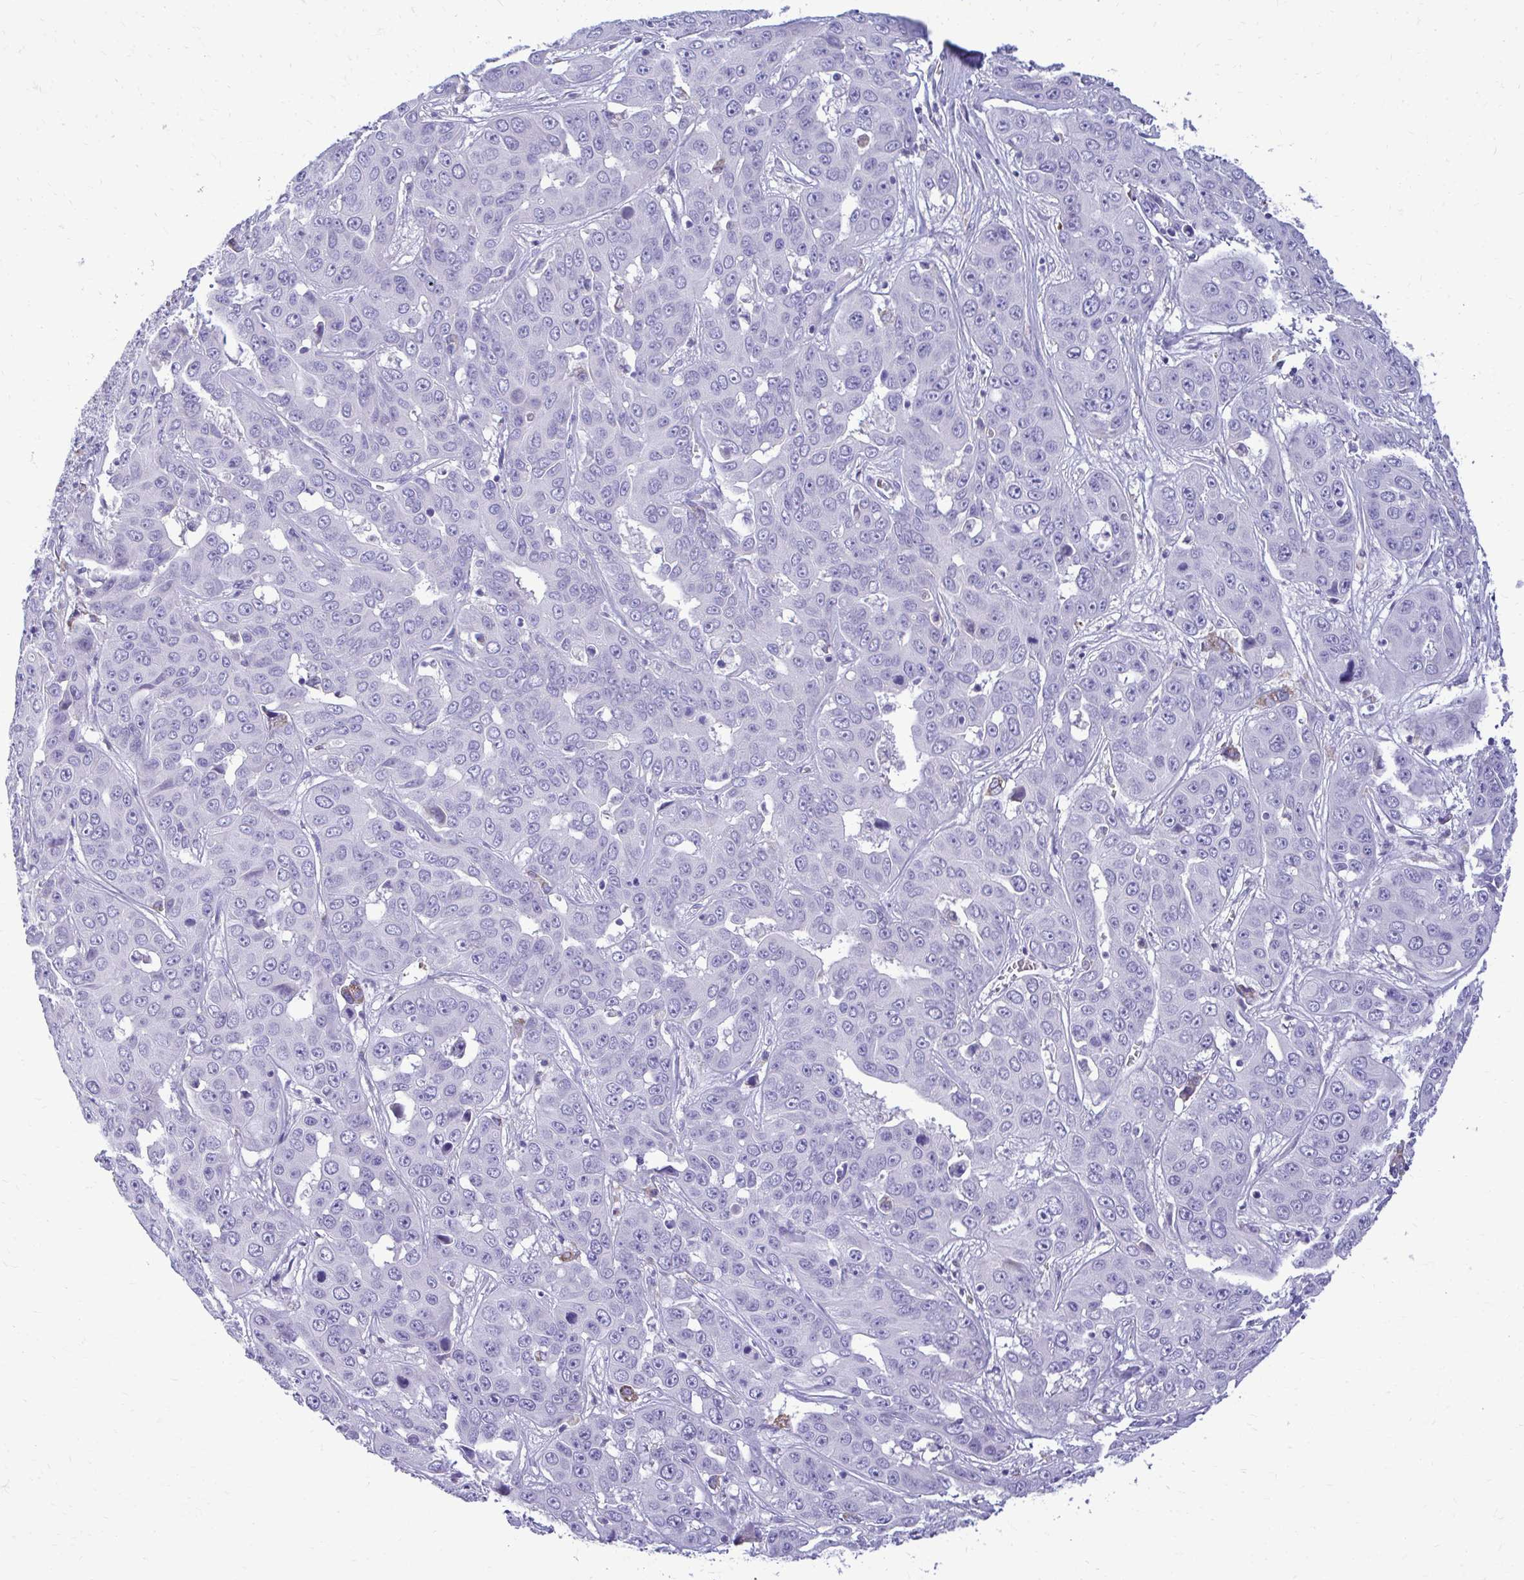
{"staining": {"intensity": "negative", "quantity": "none", "location": "none"}, "tissue": "liver cancer", "cell_type": "Tumor cells", "image_type": "cancer", "snomed": [{"axis": "morphology", "description": "Cholangiocarcinoma"}, {"axis": "topography", "description": "Liver"}], "caption": "Photomicrograph shows no protein staining in tumor cells of liver cancer (cholangiocarcinoma) tissue. Nuclei are stained in blue.", "gene": "AIG1", "patient": {"sex": "female", "age": 52}}